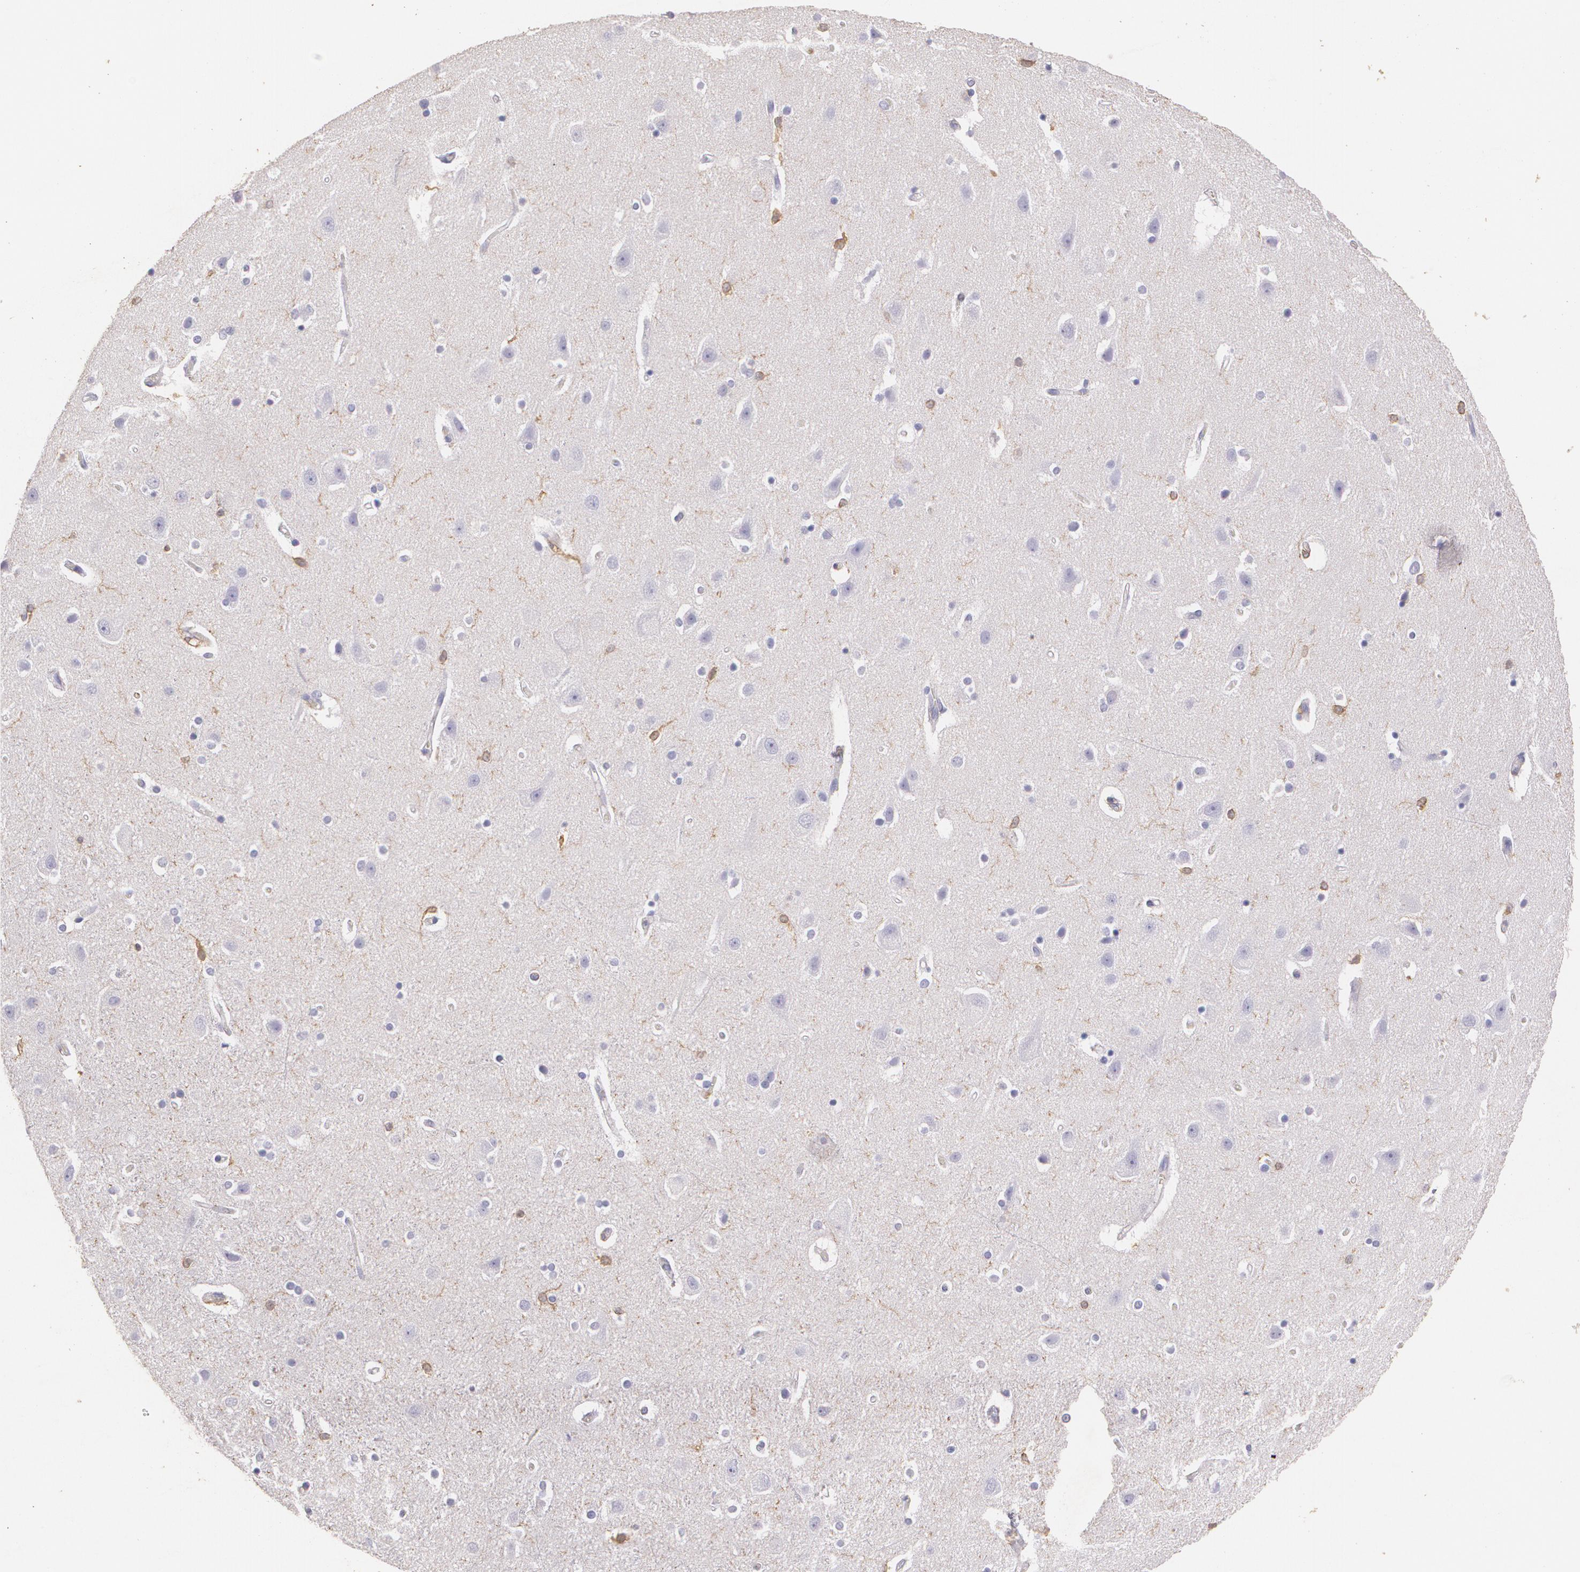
{"staining": {"intensity": "weak", "quantity": "<25%", "location": "cytoplasmic/membranous"}, "tissue": "caudate", "cell_type": "Glial cells", "image_type": "normal", "snomed": [{"axis": "morphology", "description": "Normal tissue, NOS"}, {"axis": "topography", "description": "Lateral ventricle wall"}], "caption": "Immunohistochemistry photomicrograph of normal caudate: caudate stained with DAB demonstrates no significant protein positivity in glial cells. (Brightfield microscopy of DAB immunohistochemistry (IHC) at high magnification).", "gene": "TGFBR1", "patient": {"sex": "female", "age": 54}}